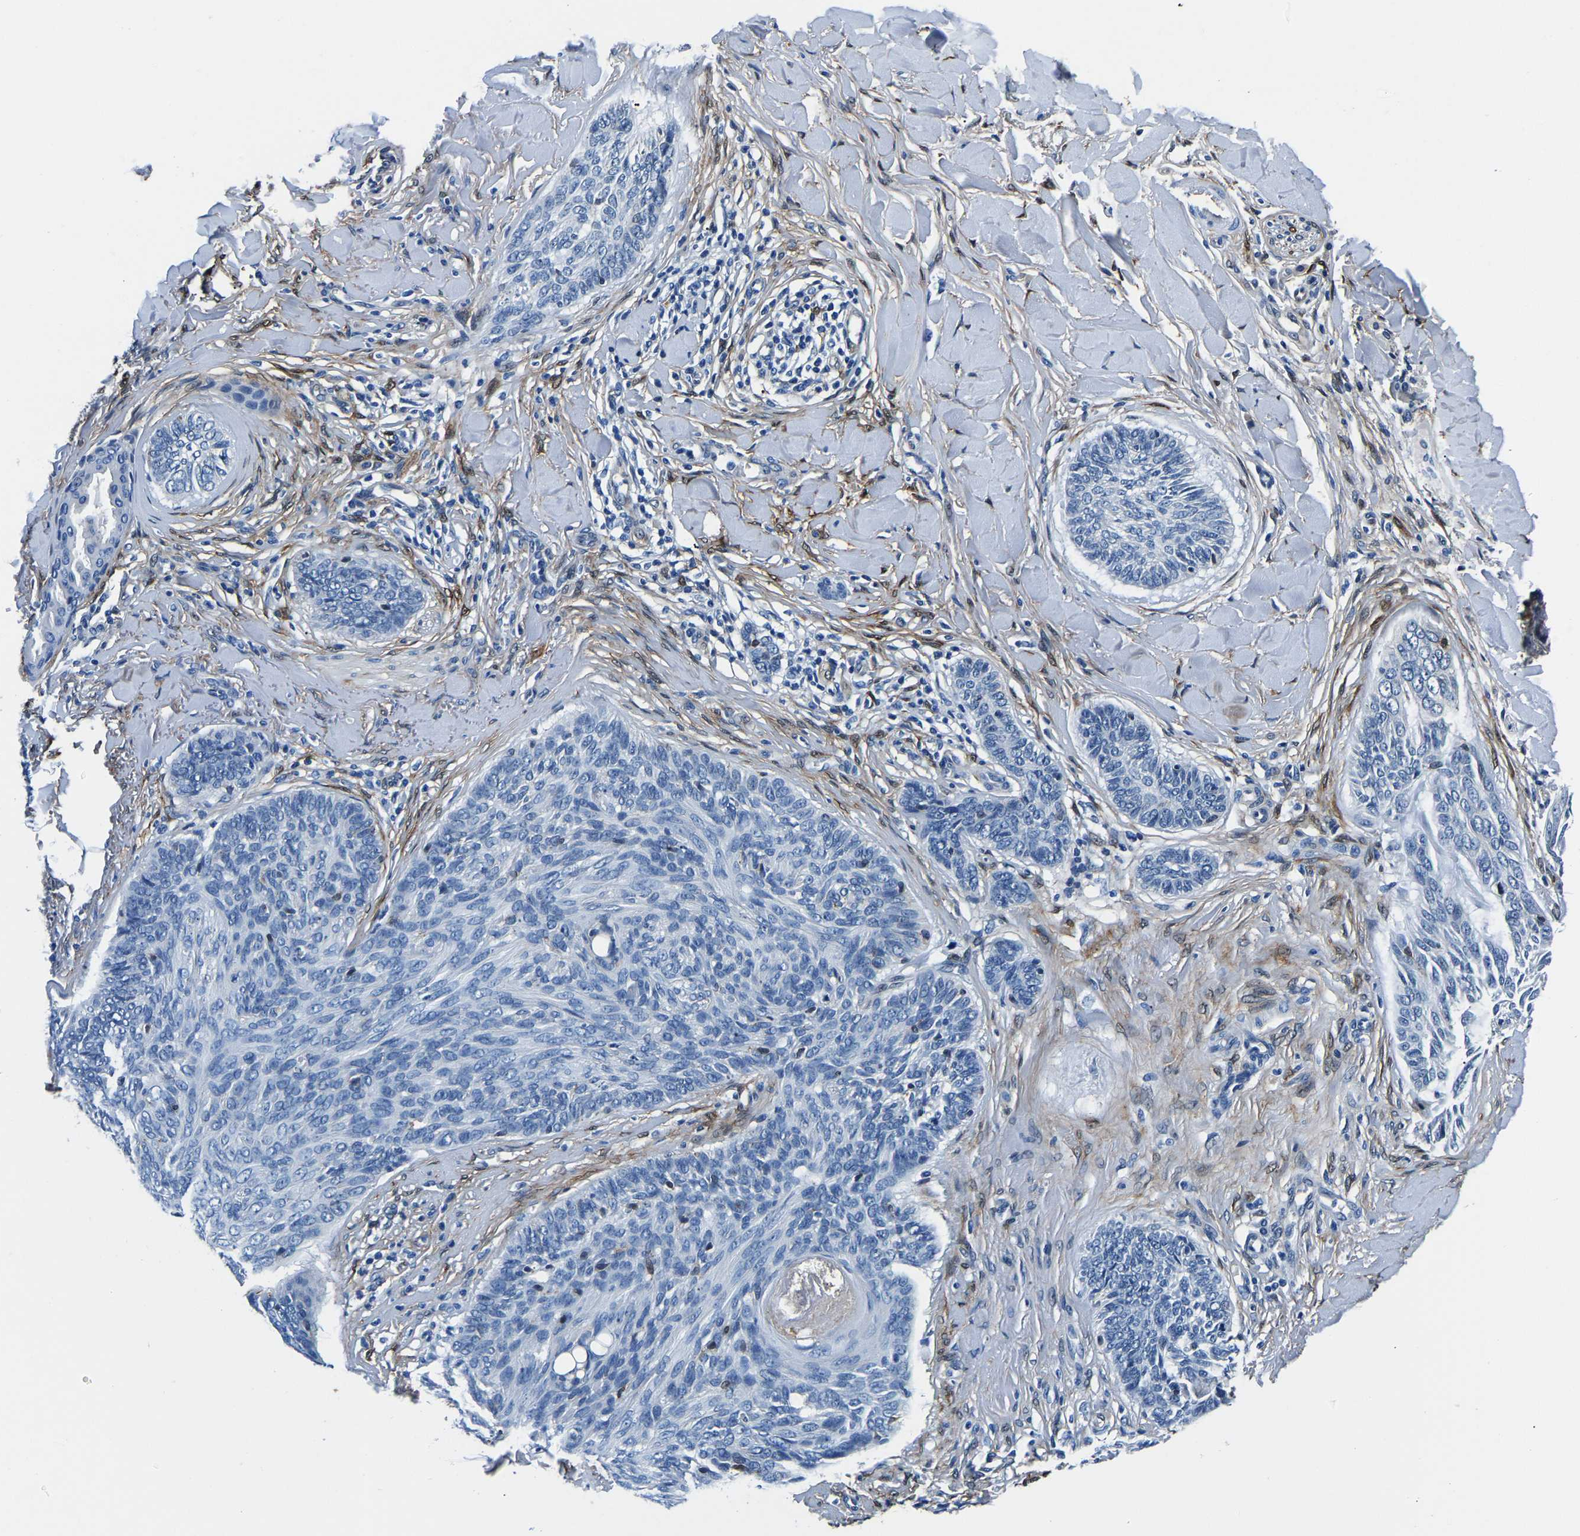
{"staining": {"intensity": "negative", "quantity": "none", "location": "none"}, "tissue": "skin cancer", "cell_type": "Tumor cells", "image_type": "cancer", "snomed": [{"axis": "morphology", "description": "Basal cell carcinoma"}, {"axis": "topography", "description": "Skin"}], "caption": "Basal cell carcinoma (skin) stained for a protein using immunohistochemistry shows no expression tumor cells.", "gene": "S100A13", "patient": {"sex": "male", "age": 43}}